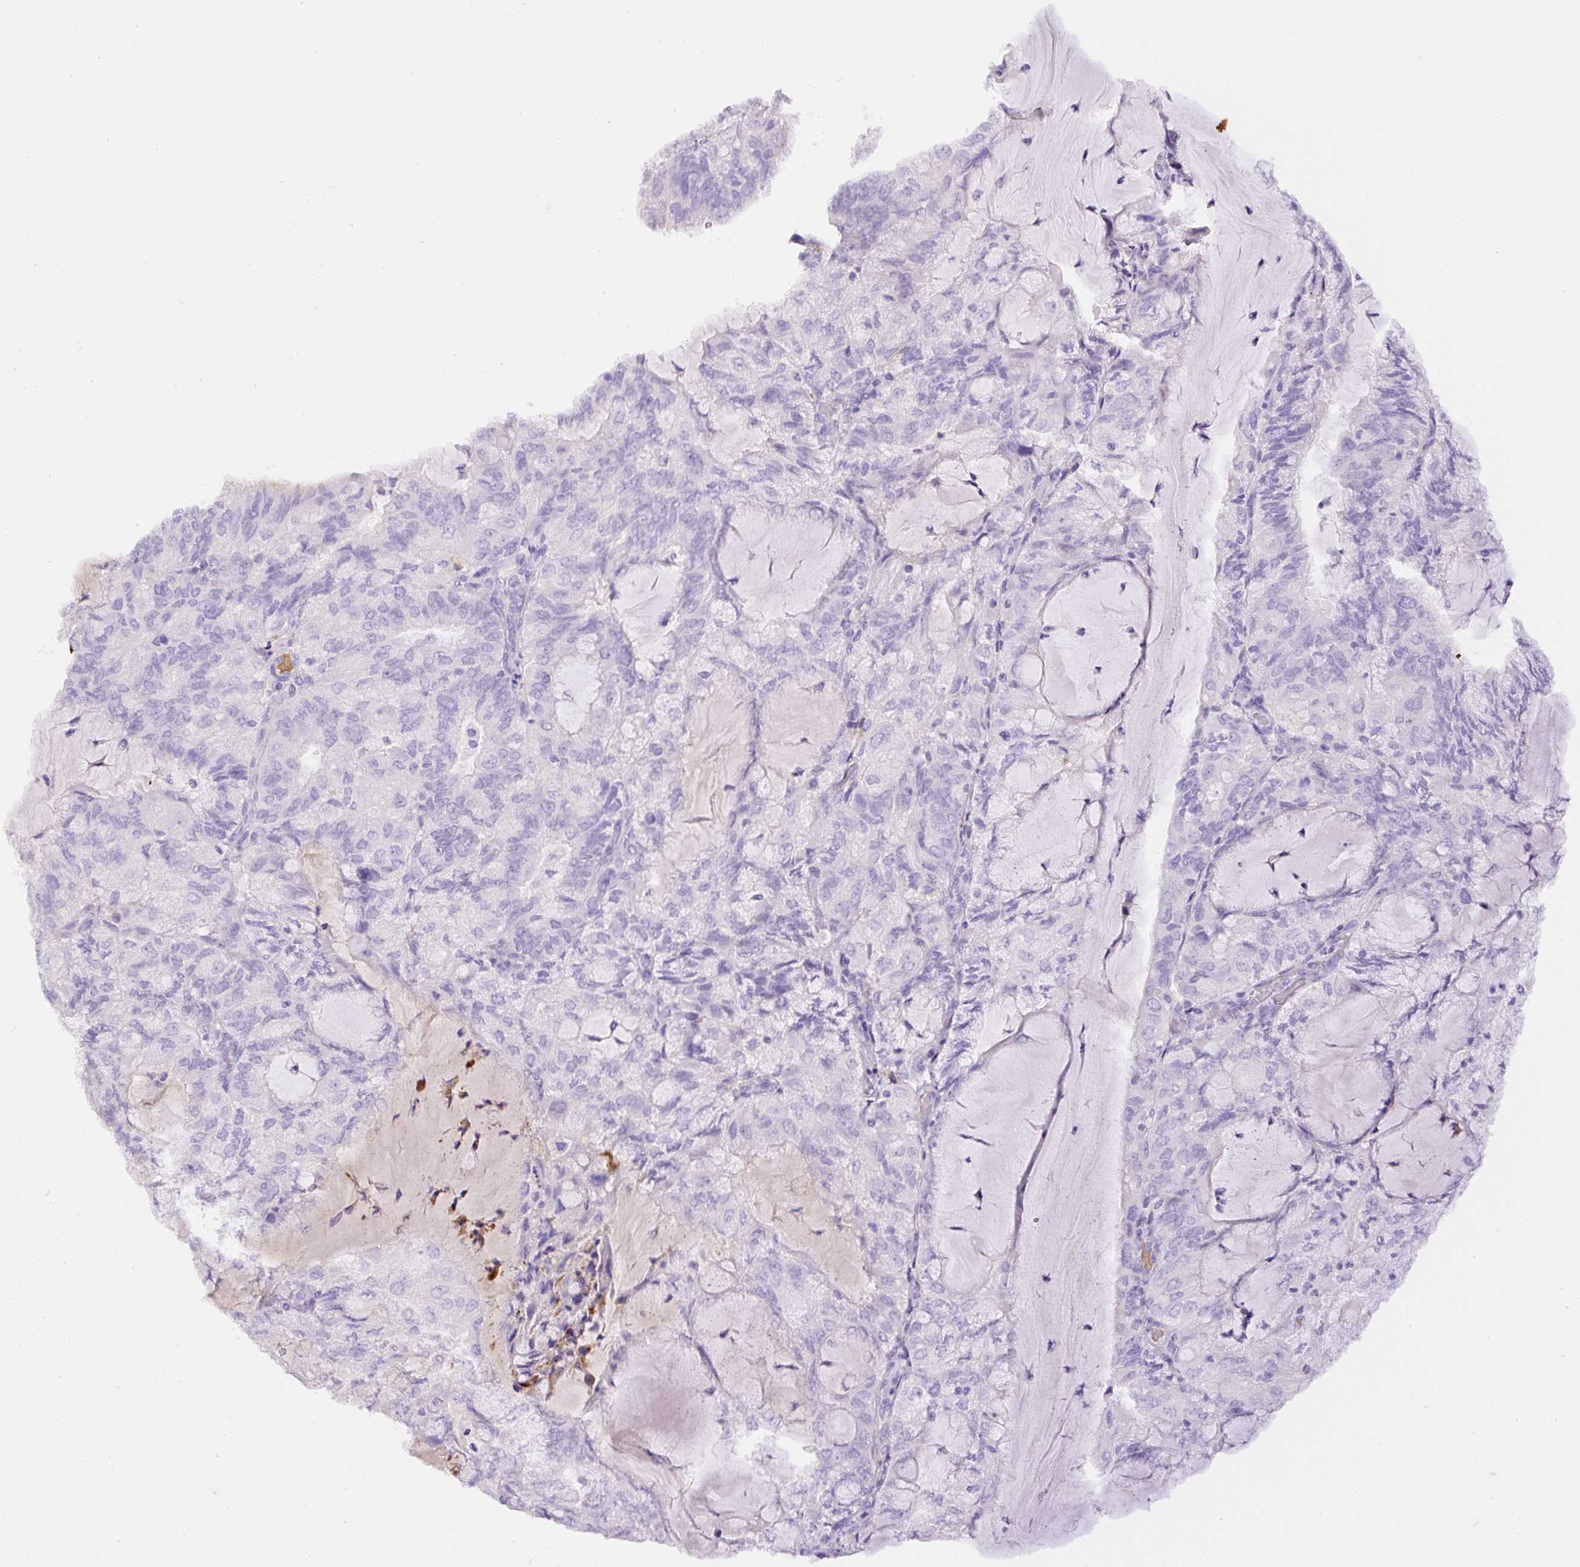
{"staining": {"intensity": "negative", "quantity": "none", "location": "none"}, "tissue": "endometrial cancer", "cell_type": "Tumor cells", "image_type": "cancer", "snomed": [{"axis": "morphology", "description": "Adenocarcinoma, NOS"}, {"axis": "topography", "description": "Endometrium"}], "caption": "High magnification brightfield microscopy of endometrial cancer stained with DAB (3,3'-diaminobenzidine) (brown) and counterstained with hematoxylin (blue): tumor cells show no significant expression. (Immunohistochemistry (ihc), brightfield microscopy, high magnification).", "gene": "APCS", "patient": {"sex": "female", "age": 81}}